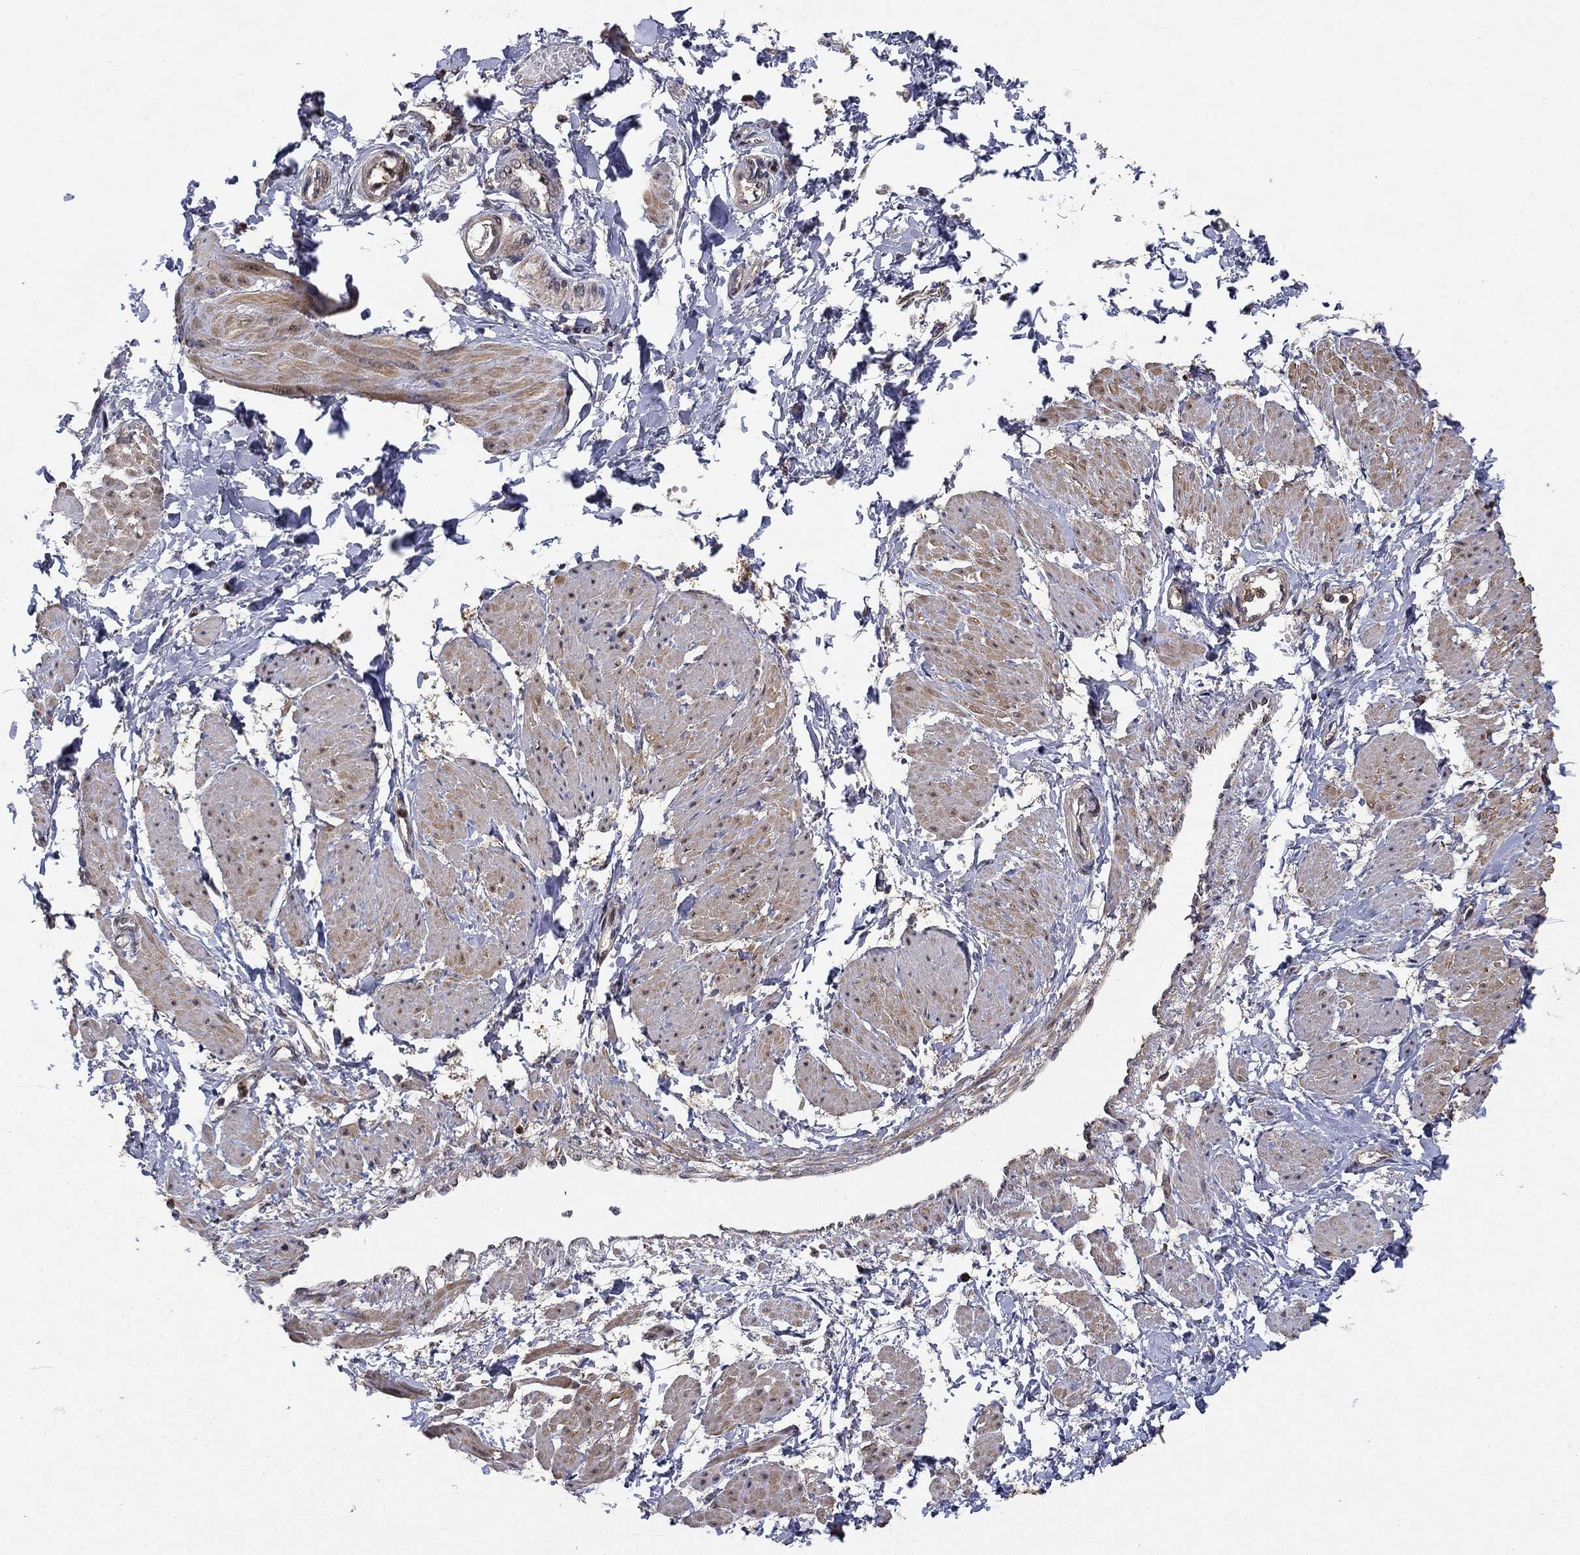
{"staining": {"intensity": "moderate", "quantity": "25%-75%", "location": "cytoplasmic/membranous"}, "tissue": "smooth muscle", "cell_type": "Smooth muscle cells", "image_type": "normal", "snomed": [{"axis": "morphology", "description": "Normal tissue, NOS"}, {"axis": "topography", "description": "Smooth muscle"}, {"axis": "topography", "description": "Uterus"}], "caption": "DAB (3,3'-diaminobenzidine) immunohistochemical staining of benign human smooth muscle reveals moderate cytoplasmic/membranous protein positivity in approximately 25%-75% of smooth muscle cells.", "gene": "CCDC66", "patient": {"sex": "female", "age": 39}}